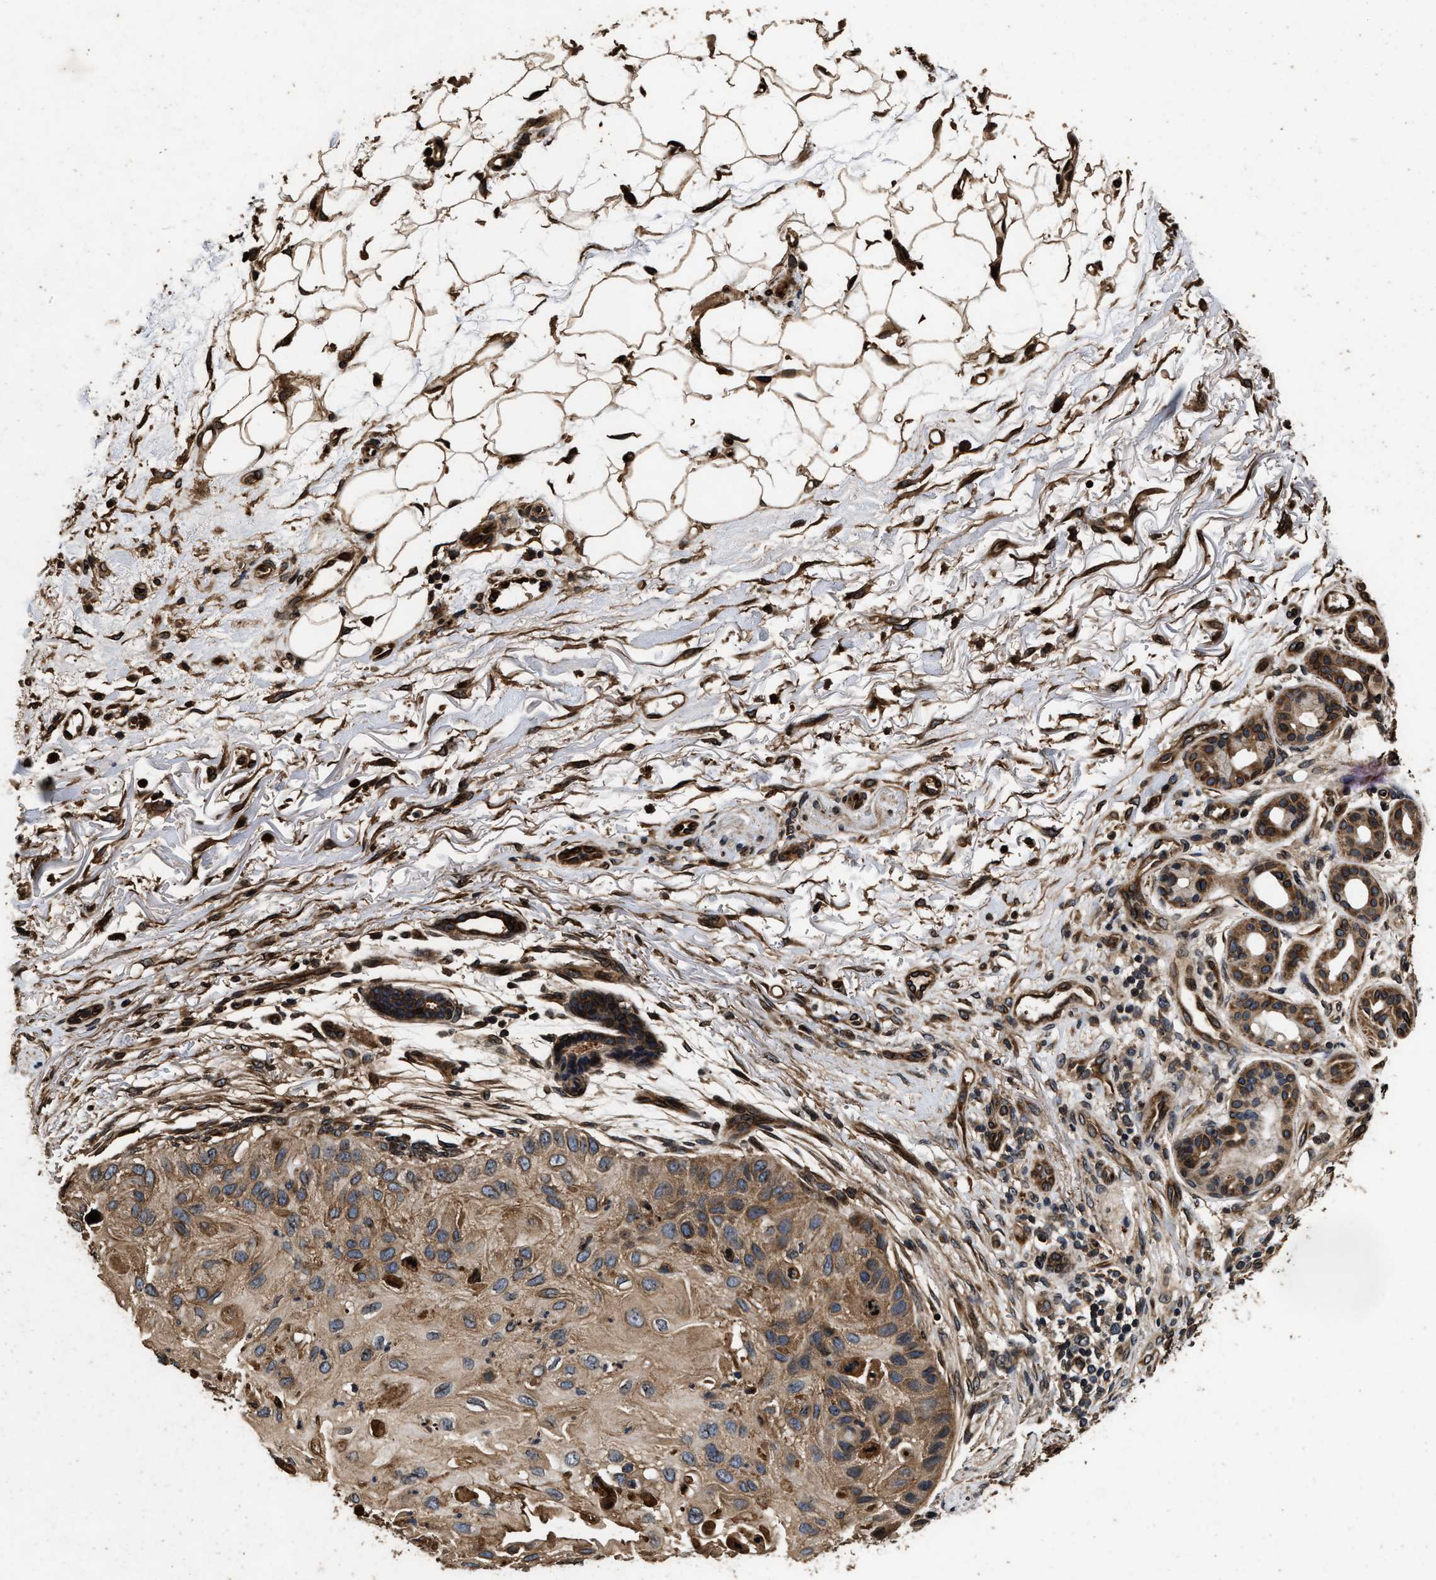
{"staining": {"intensity": "moderate", "quantity": ">75%", "location": "cytoplasmic/membranous"}, "tissue": "skin cancer", "cell_type": "Tumor cells", "image_type": "cancer", "snomed": [{"axis": "morphology", "description": "Squamous cell carcinoma, NOS"}, {"axis": "topography", "description": "Skin"}], "caption": "IHC image of human skin cancer stained for a protein (brown), which reveals medium levels of moderate cytoplasmic/membranous staining in about >75% of tumor cells.", "gene": "ACCS", "patient": {"sex": "female", "age": 77}}